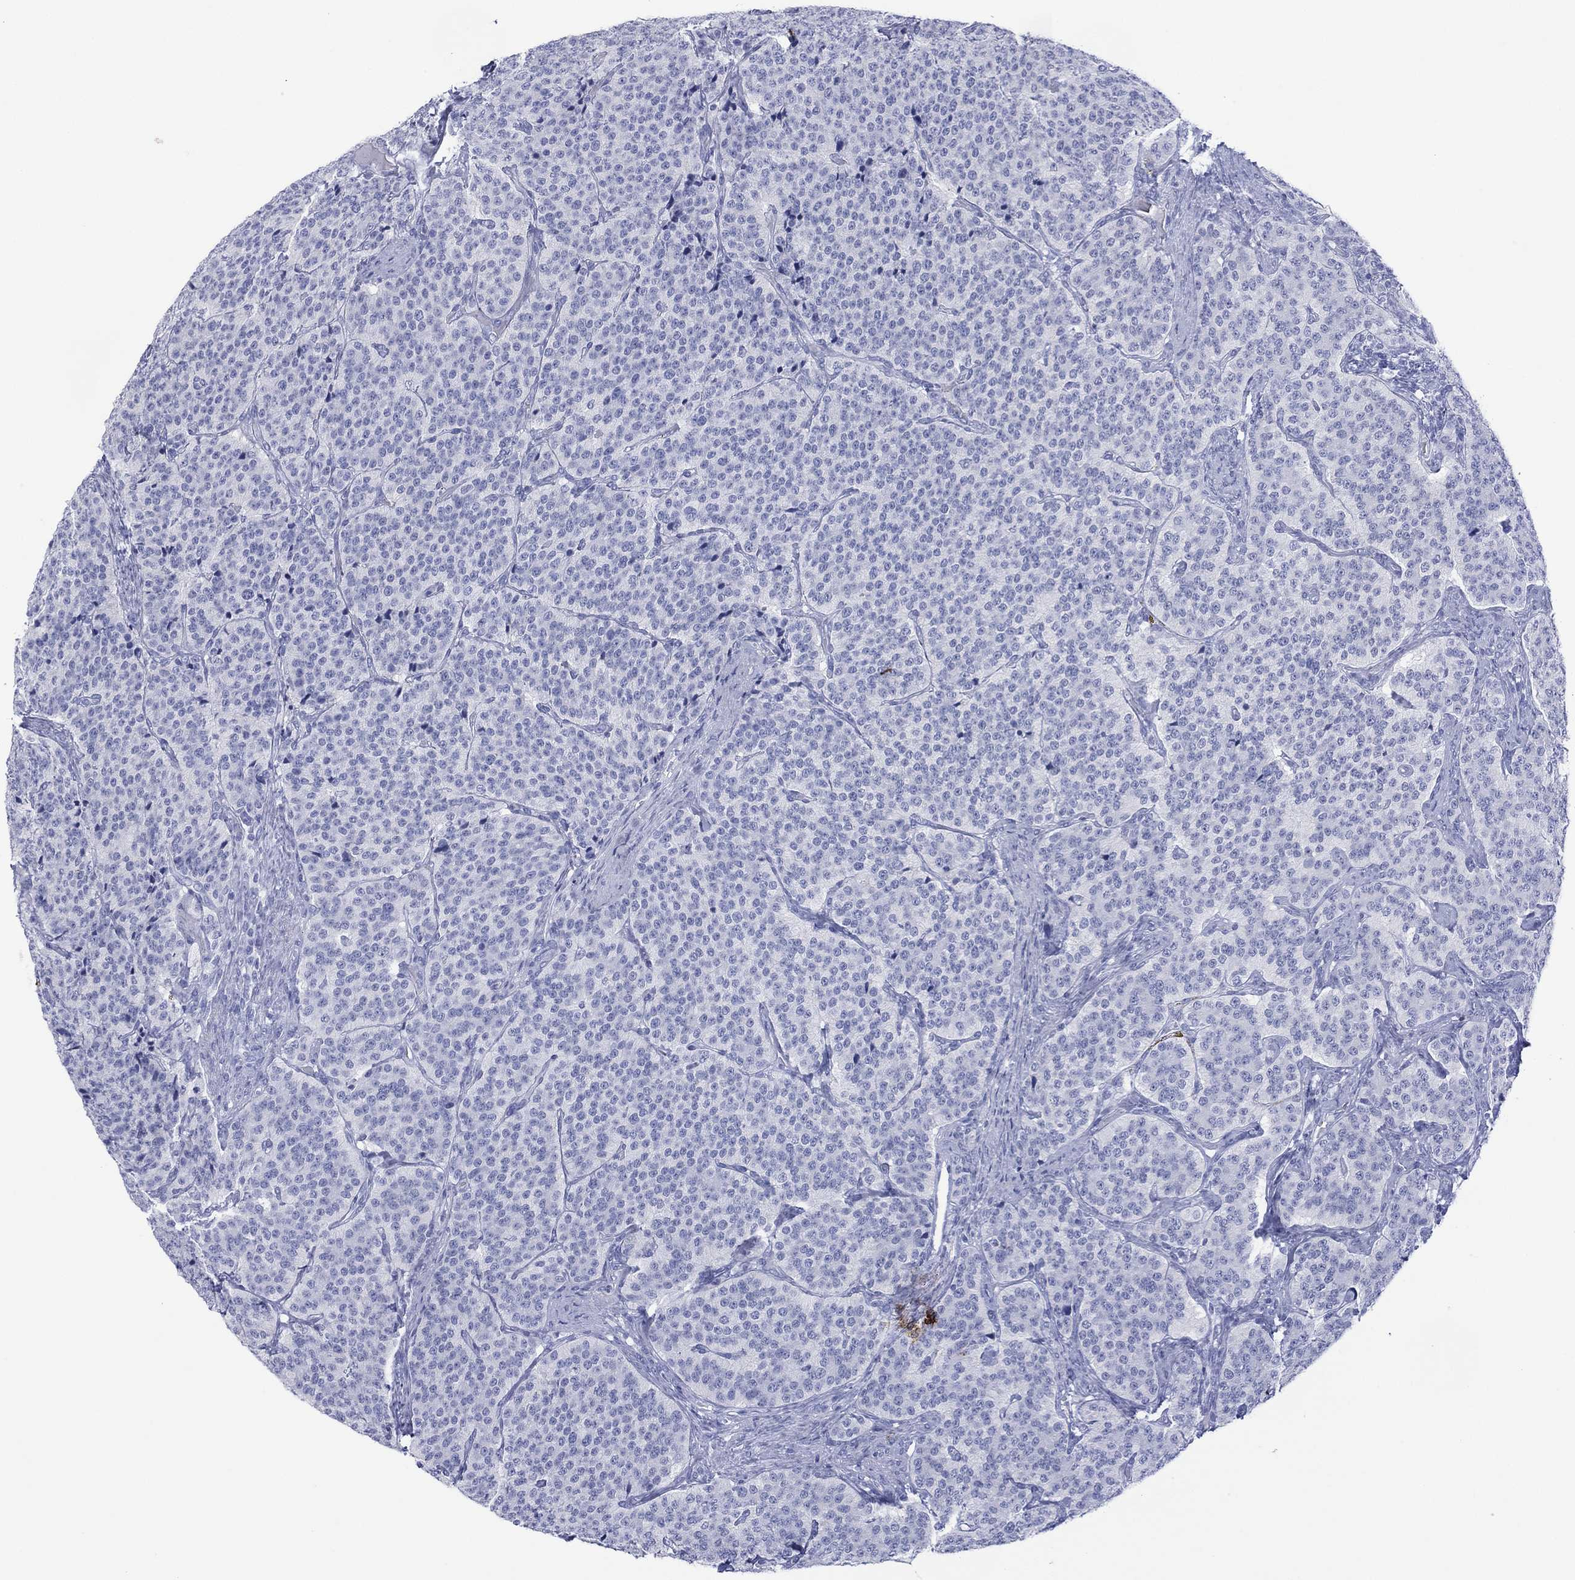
{"staining": {"intensity": "negative", "quantity": "none", "location": "none"}, "tissue": "carcinoid", "cell_type": "Tumor cells", "image_type": "cancer", "snomed": [{"axis": "morphology", "description": "Carcinoid, malignant, NOS"}, {"axis": "topography", "description": "Small intestine"}], "caption": "Carcinoid was stained to show a protein in brown. There is no significant expression in tumor cells. Nuclei are stained in blue.", "gene": "DSG1", "patient": {"sex": "female", "age": 58}}